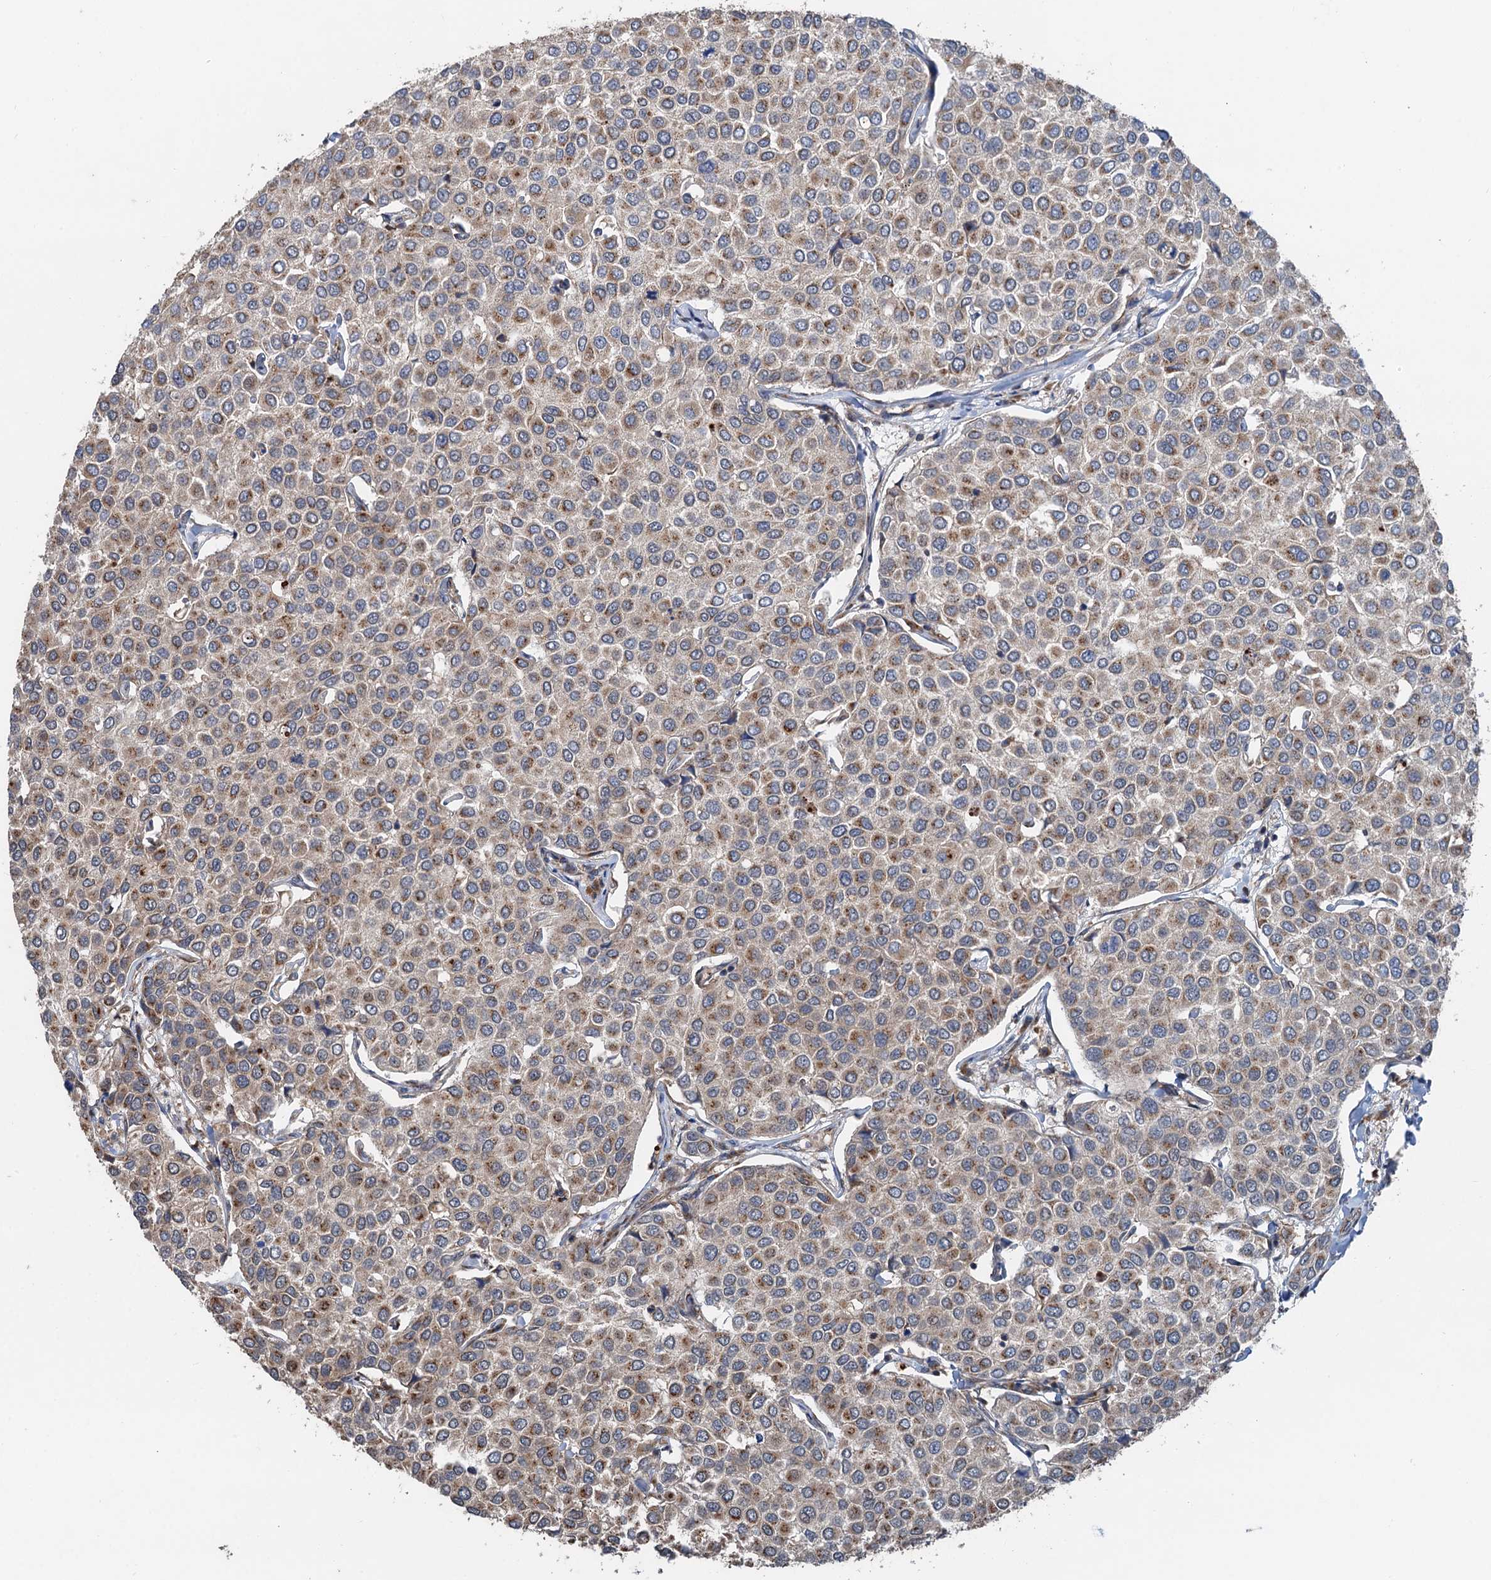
{"staining": {"intensity": "moderate", "quantity": "25%-75%", "location": "cytoplasmic/membranous"}, "tissue": "breast cancer", "cell_type": "Tumor cells", "image_type": "cancer", "snomed": [{"axis": "morphology", "description": "Duct carcinoma"}, {"axis": "topography", "description": "Breast"}], "caption": "Immunohistochemistry histopathology image of human infiltrating ductal carcinoma (breast) stained for a protein (brown), which exhibits medium levels of moderate cytoplasmic/membranous positivity in approximately 25%-75% of tumor cells.", "gene": "ANKRD26", "patient": {"sex": "female", "age": 55}}